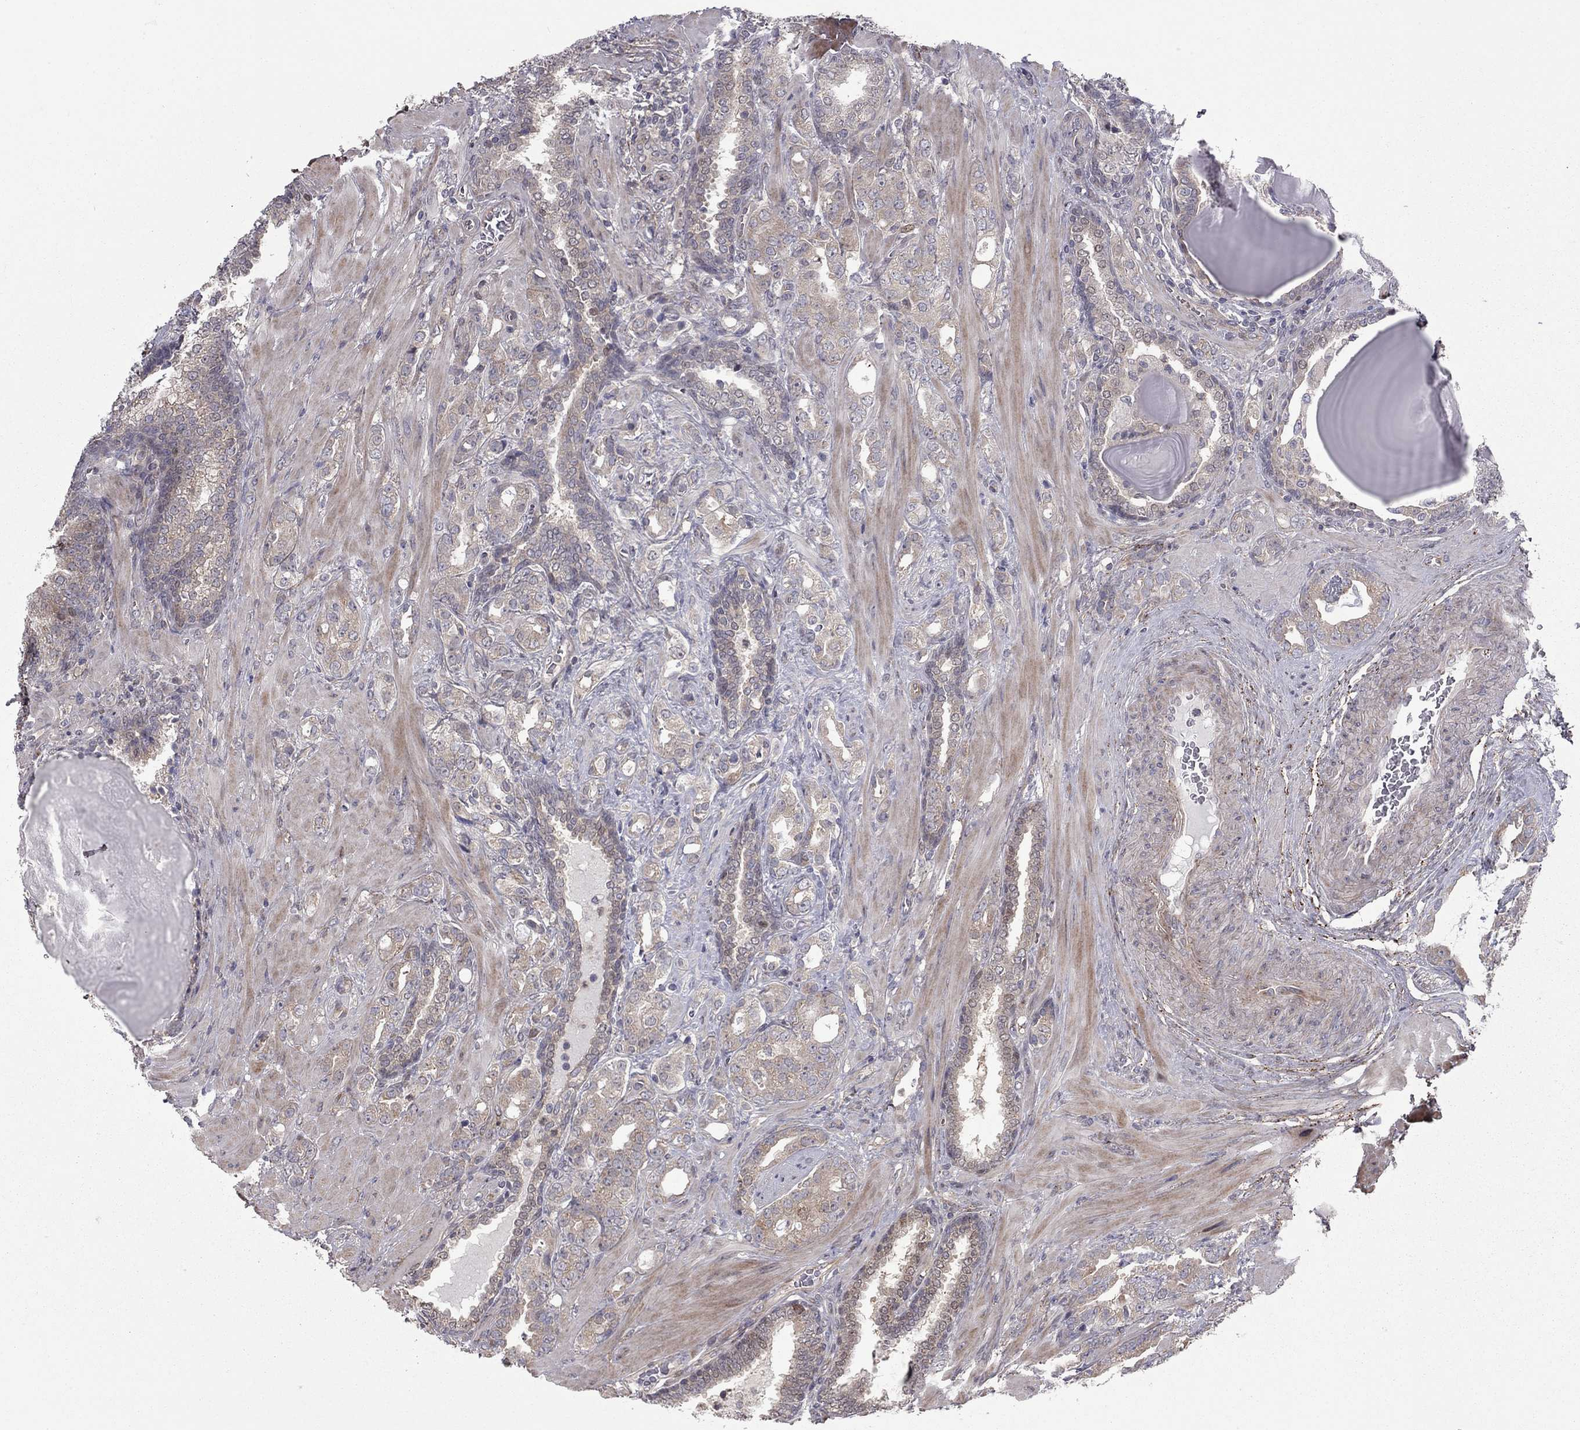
{"staining": {"intensity": "weak", "quantity": ">75%", "location": "cytoplasmic/membranous"}, "tissue": "prostate cancer", "cell_type": "Tumor cells", "image_type": "cancer", "snomed": [{"axis": "morphology", "description": "Adenocarcinoma, NOS"}, {"axis": "topography", "description": "Prostate"}], "caption": "Prostate cancer (adenocarcinoma) was stained to show a protein in brown. There is low levels of weak cytoplasmic/membranous positivity in about >75% of tumor cells.", "gene": "DUSP7", "patient": {"sex": "male", "age": 57}}